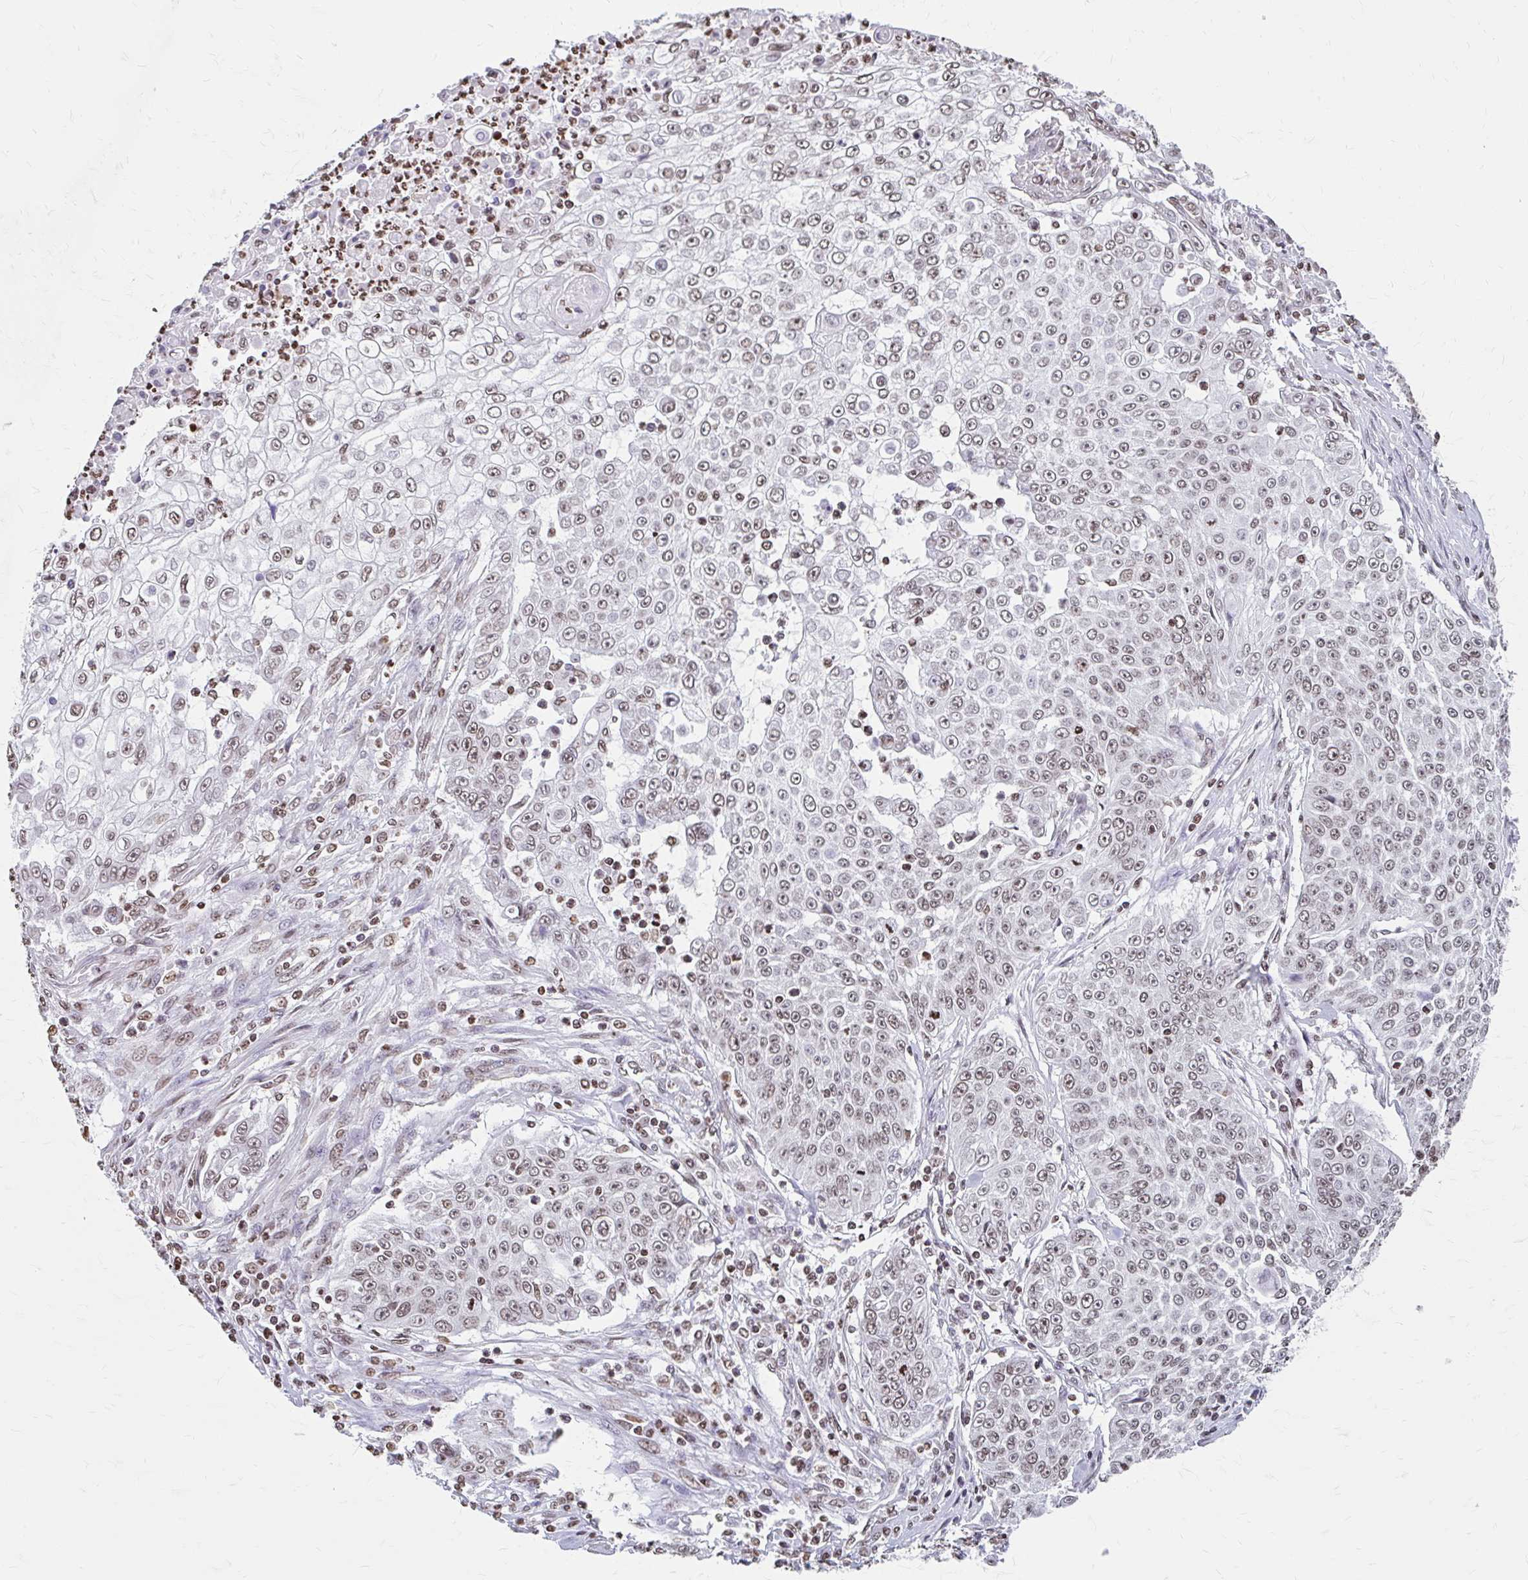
{"staining": {"intensity": "moderate", "quantity": ">75%", "location": "nuclear"}, "tissue": "skin cancer", "cell_type": "Tumor cells", "image_type": "cancer", "snomed": [{"axis": "morphology", "description": "Squamous cell carcinoma, NOS"}, {"axis": "topography", "description": "Skin"}], "caption": "Immunohistochemistry (DAB (3,3'-diaminobenzidine)) staining of skin cancer displays moderate nuclear protein staining in about >75% of tumor cells.", "gene": "ORC3", "patient": {"sex": "male", "age": 24}}